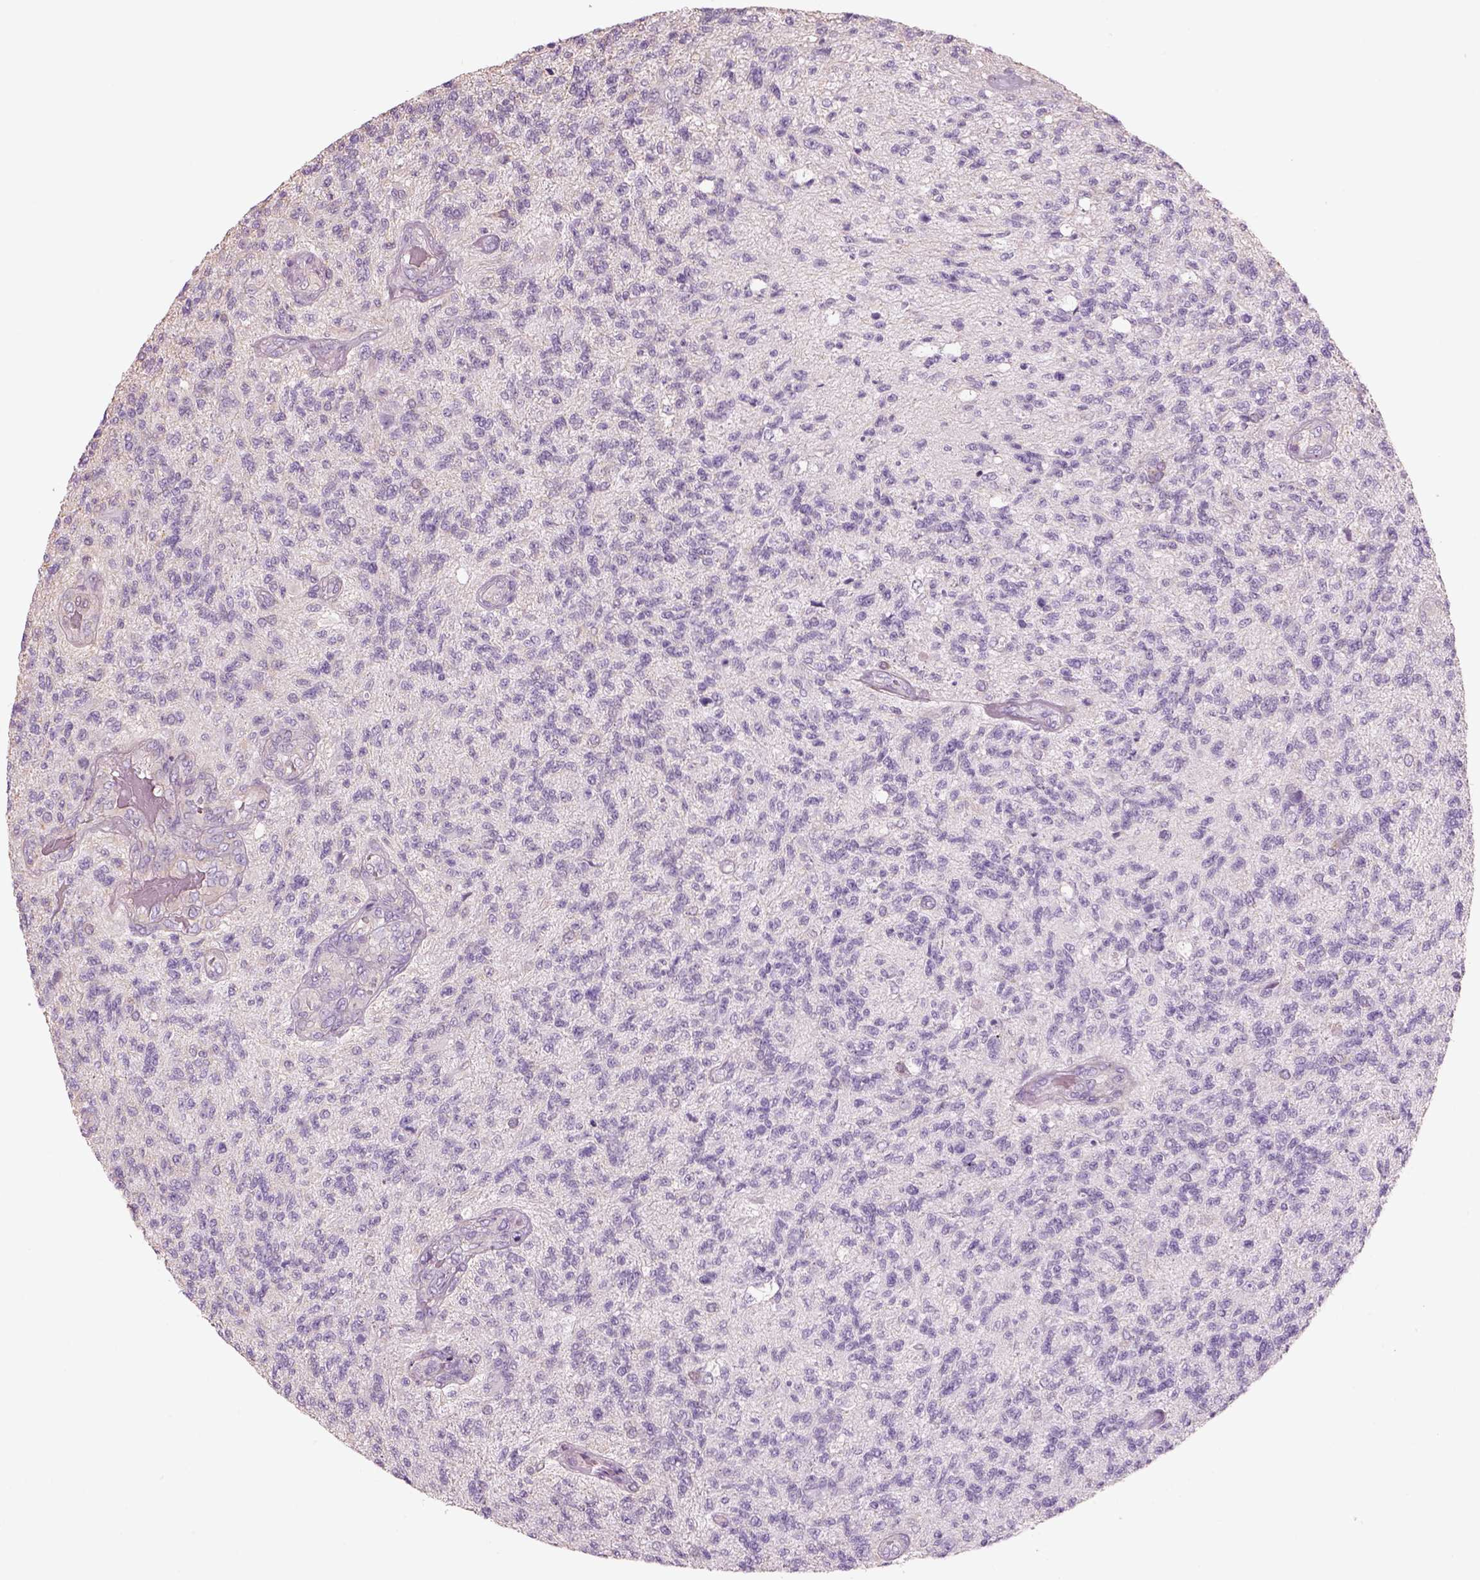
{"staining": {"intensity": "negative", "quantity": "none", "location": "none"}, "tissue": "glioma", "cell_type": "Tumor cells", "image_type": "cancer", "snomed": [{"axis": "morphology", "description": "Glioma, malignant, High grade"}, {"axis": "topography", "description": "Brain"}], "caption": "Human glioma stained for a protein using immunohistochemistry exhibits no positivity in tumor cells.", "gene": "SLC1A7", "patient": {"sex": "male", "age": 56}}